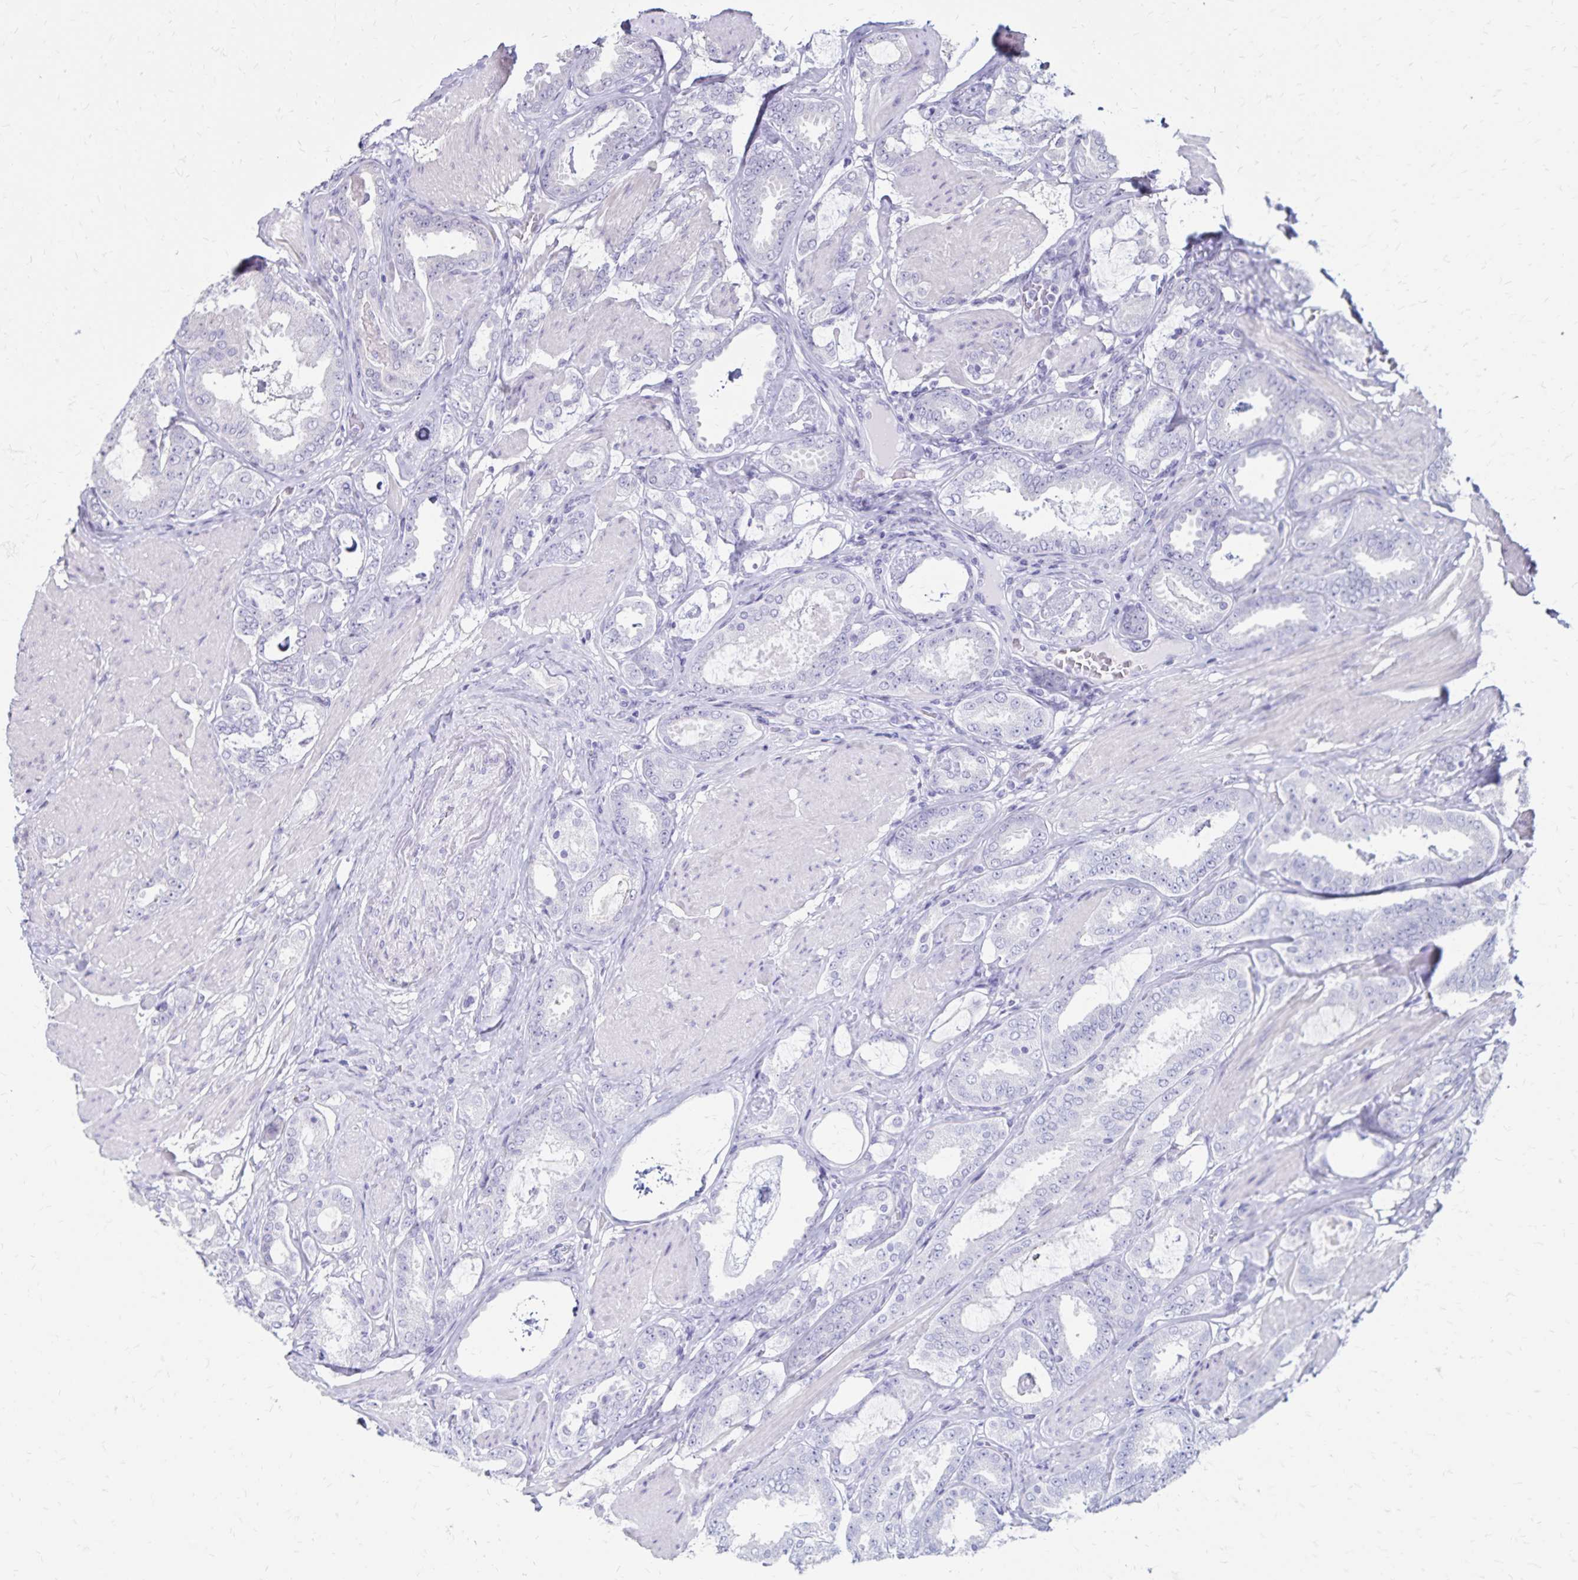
{"staining": {"intensity": "negative", "quantity": "none", "location": "none"}, "tissue": "prostate cancer", "cell_type": "Tumor cells", "image_type": "cancer", "snomed": [{"axis": "morphology", "description": "Adenocarcinoma, High grade"}, {"axis": "topography", "description": "Prostate"}], "caption": "This is an immunohistochemistry histopathology image of adenocarcinoma (high-grade) (prostate). There is no positivity in tumor cells.", "gene": "SH3GL3", "patient": {"sex": "male", "age": 63}}